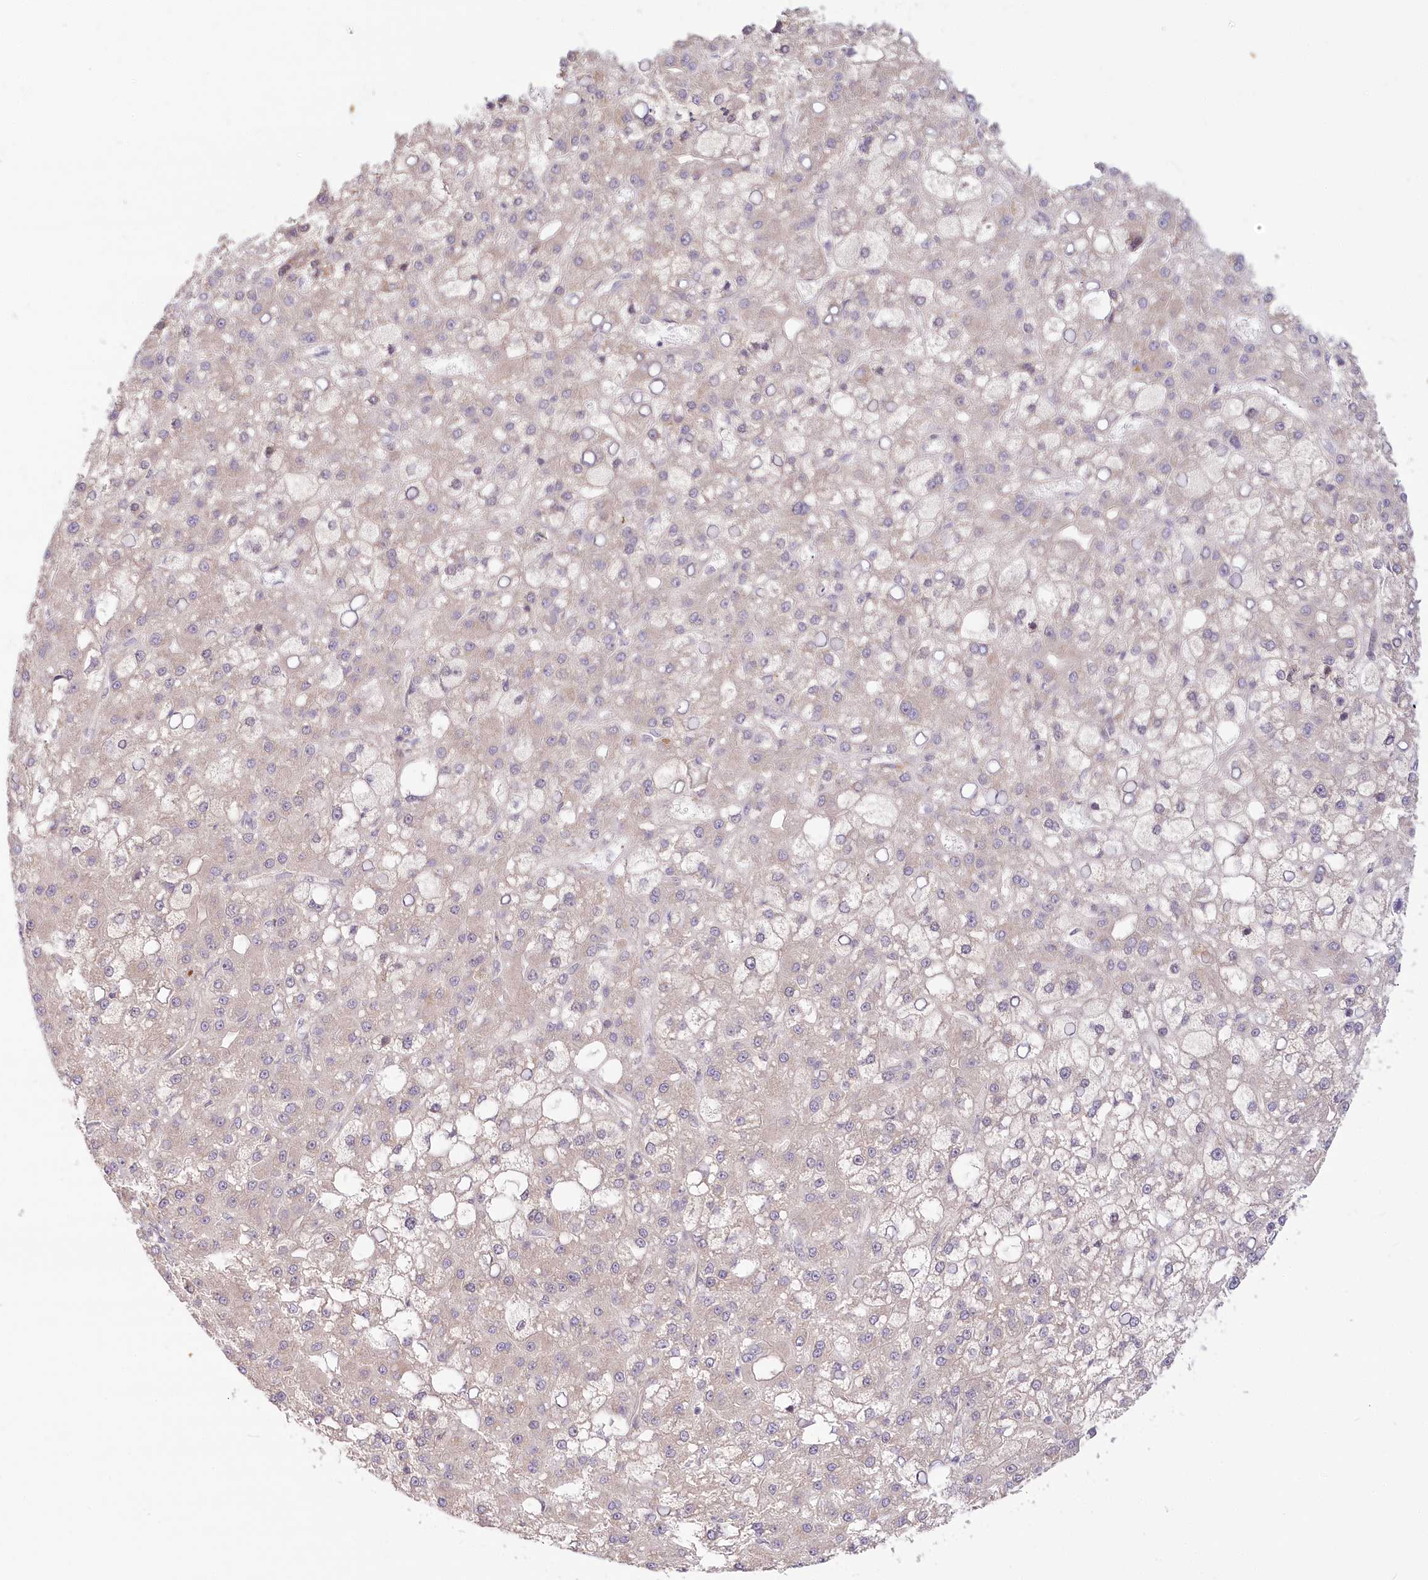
{"staining": {"intensity": "negative", "quantity": "none", "location": "none"}, "tissue": "liver cancer", "cell_type": "Tumor cells", "image_type": "cancer", "snomed": [{"axis": "morphology", "description": "Carcinoma, Hepatocellular, NOS"}, {"axis": "topography", "description": "Liver"}], "caption": "DAB (3,3'-diaminobenzidine) immunohistochemical staining of human hepatocellular carcinoma (liver) reveals no significant expression in tumor cells.", "gene": "CEP70", "patient": {"sex": "male", "age": 67}}